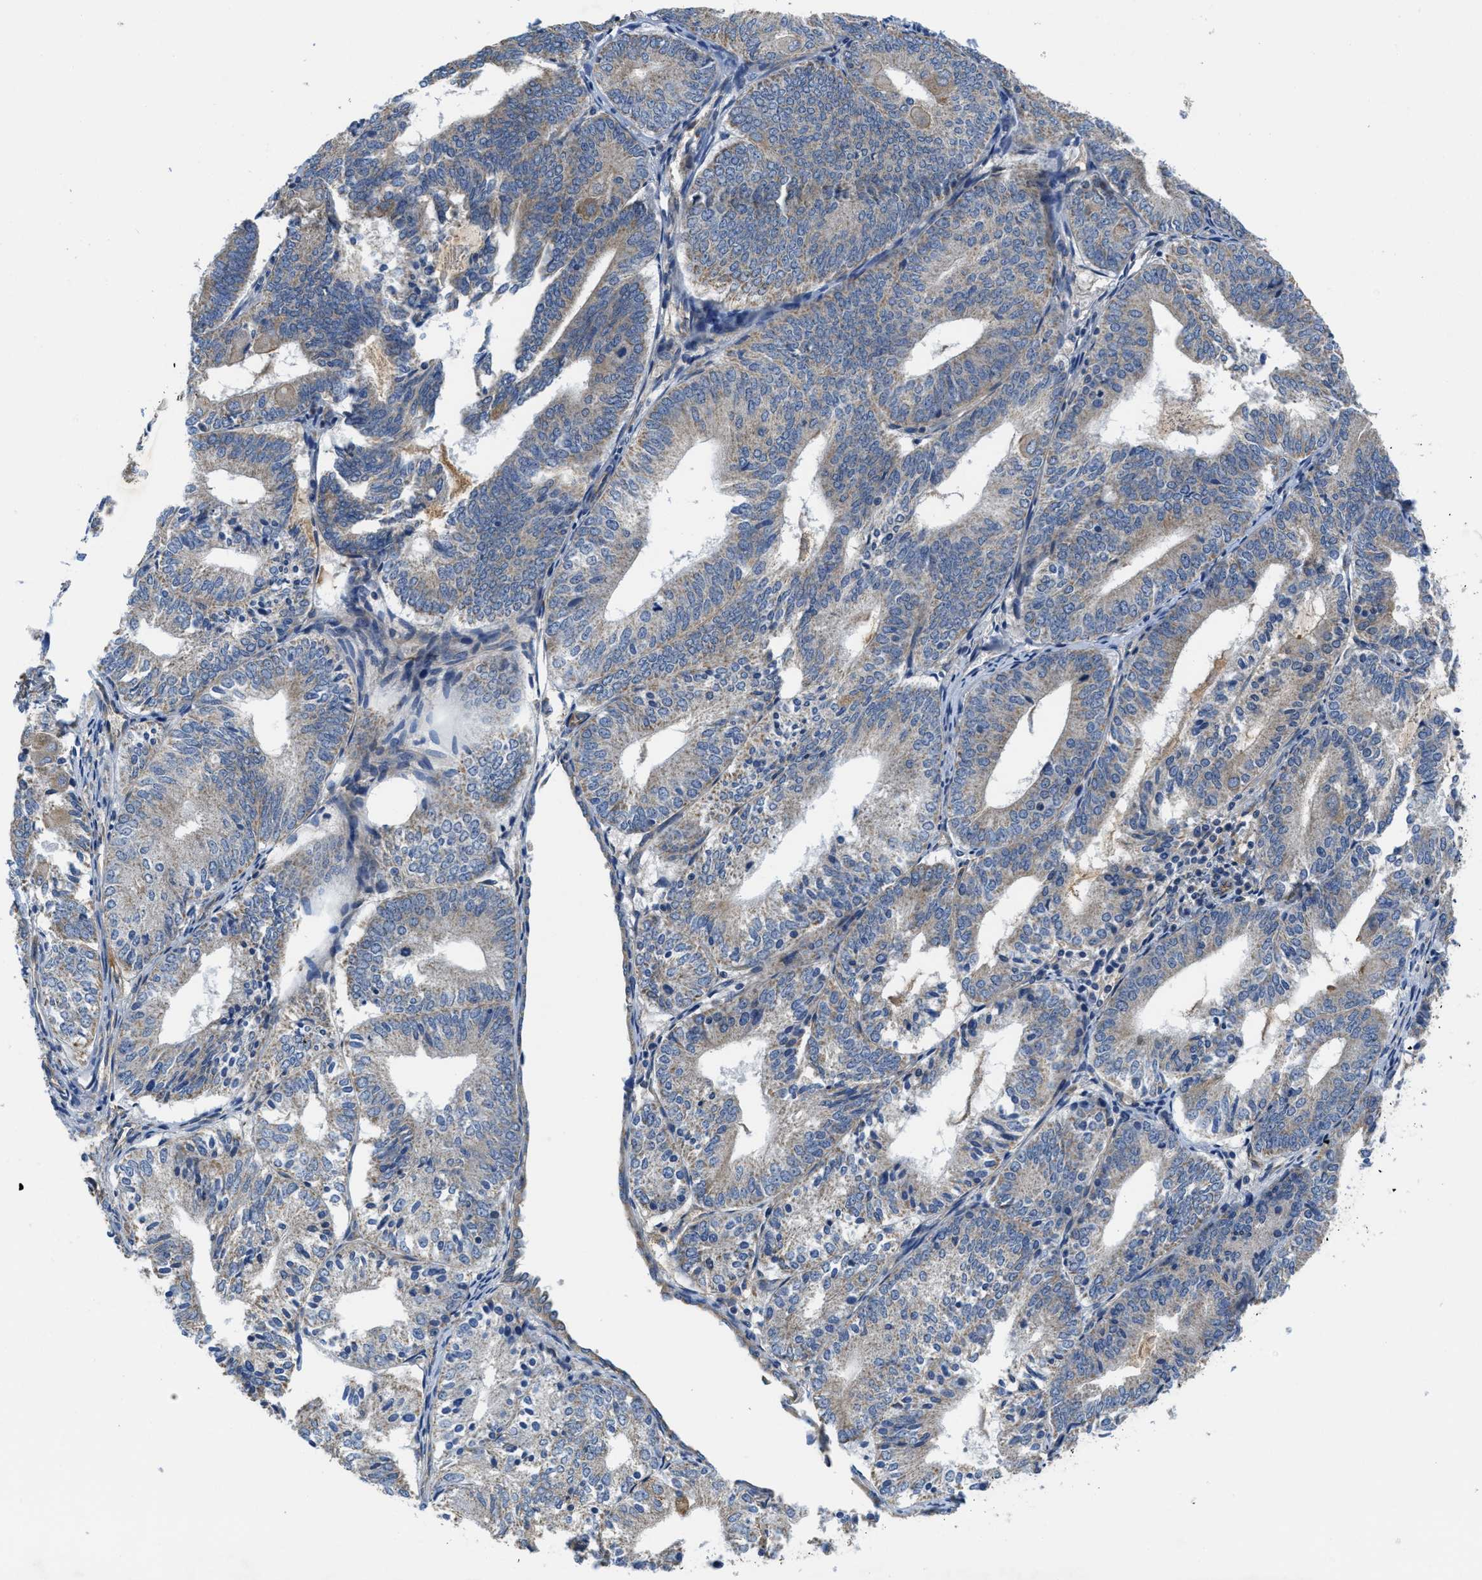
{"staining": {"intensity": "weak", "quantity": "25%-75%", "location": "cytoplasmic/membranous"}, "tissue": "endometrial cancer", "cell_type": "Tumor cells", "image_type": "cancer", "snomed": [{"axis": "morphology", "description": "Adenocarcinoma, NOS"}, {"axis": "topography", "description": "Endometrium"}], "caption": "Human endometrial cancer (adenocarcinoma) stained for a protein (brown) demonstrates weak cytoplasmic/membranous positive positivity in about 25%-75% of tumor cells.", "gene": "GALK1", "patient": {"sex": "female", "age": 81}}